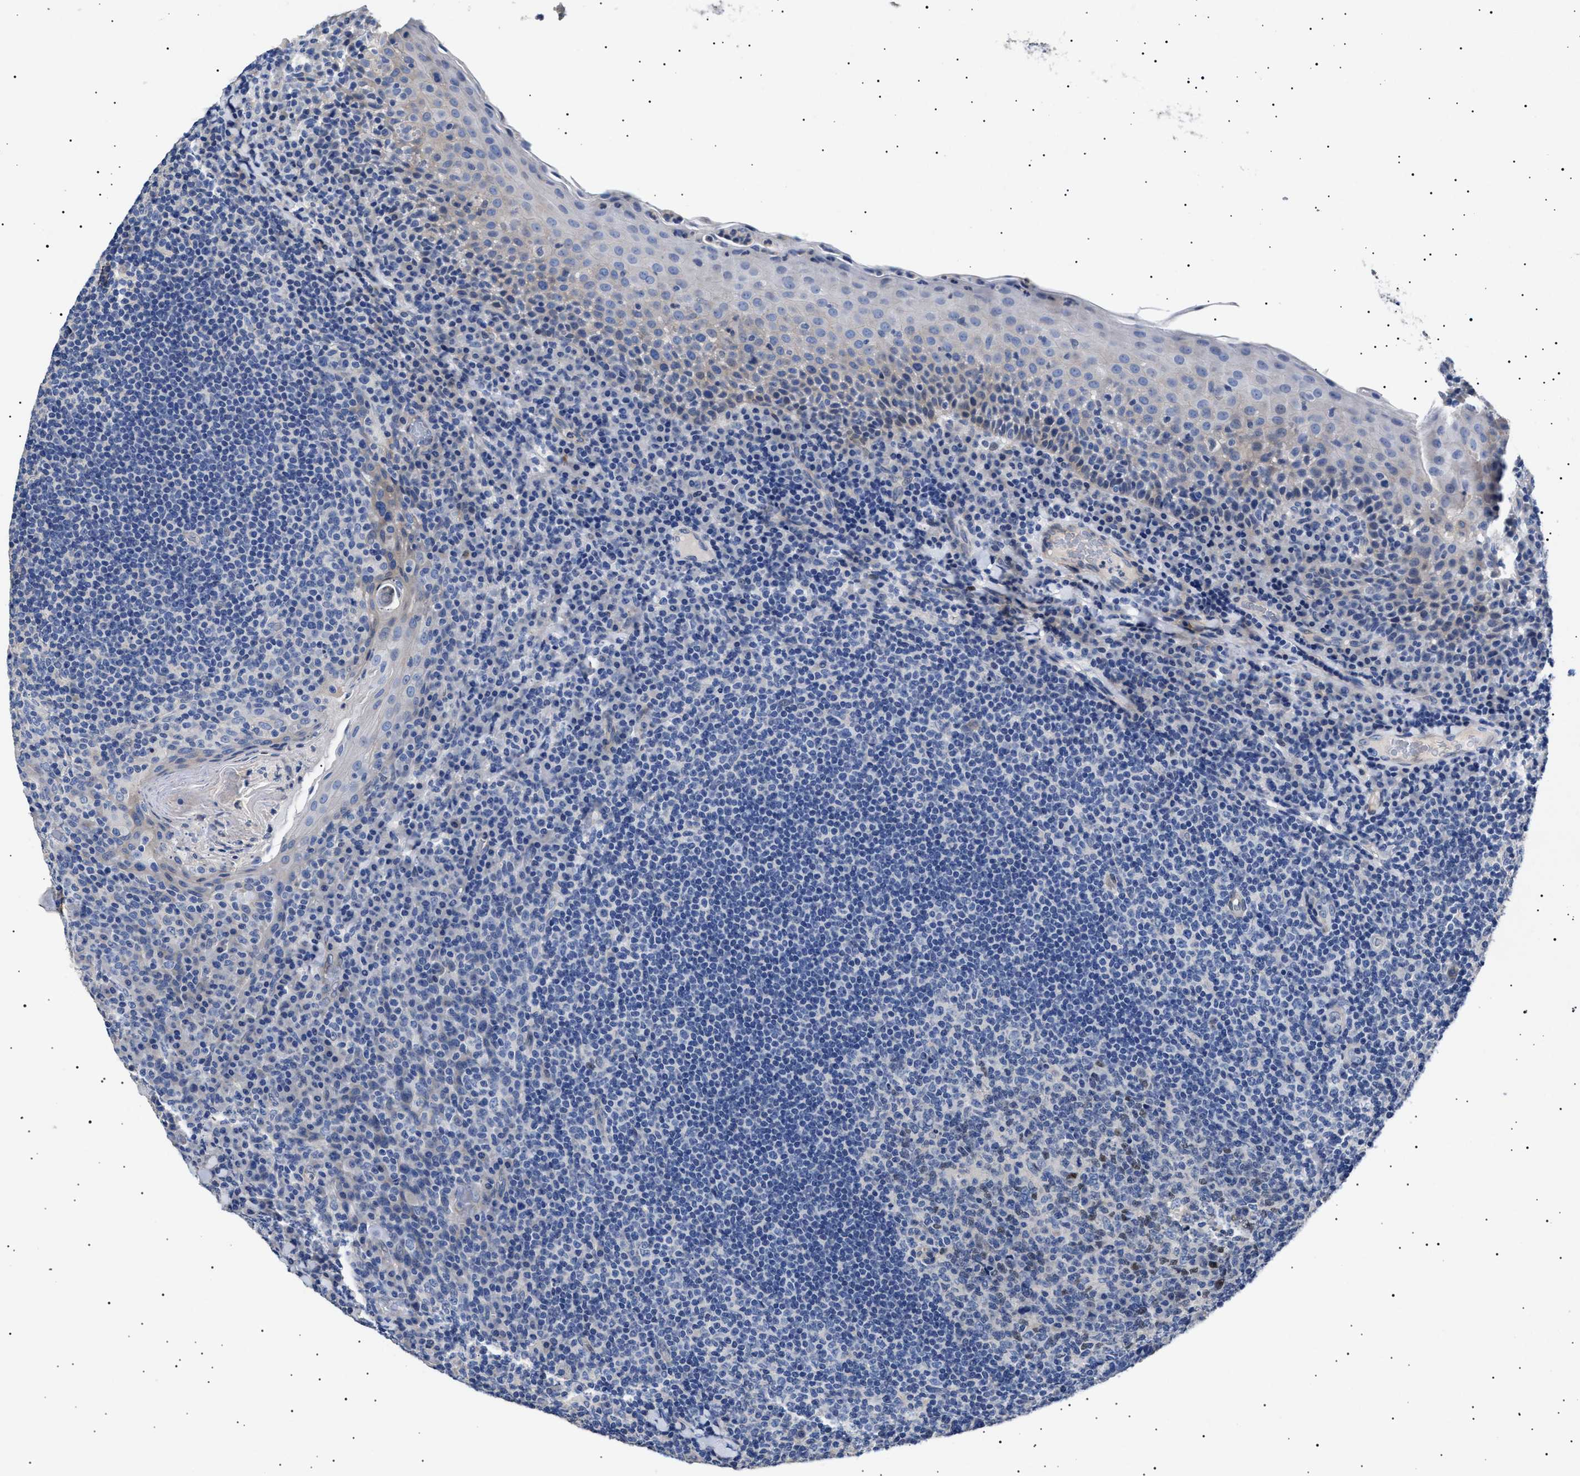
{"staining": {"intensity": "moderate", "quantity": "25%-75%", "location": "nuclear"}, "tissue": "tonsil", "cell_type": "Germinal center cells", "image_type": "normal", "snomed": [{"axis": "morphology", "description": "Normal tissue, NOS"}, {"axis": "topography", "description": "Tonsil"}], "caption": "Tonsil stained with immunohistochemistry (IHC) demonstrates moderate nuclear expression in about 25%-75% of germinal center cells. Using DAB (brown) and hematoxylin (blue) stains, captured at high magnification using brightfield microscopy.", "gene": "HEMGN", "patient": {"sex": "male", "age": 17}}